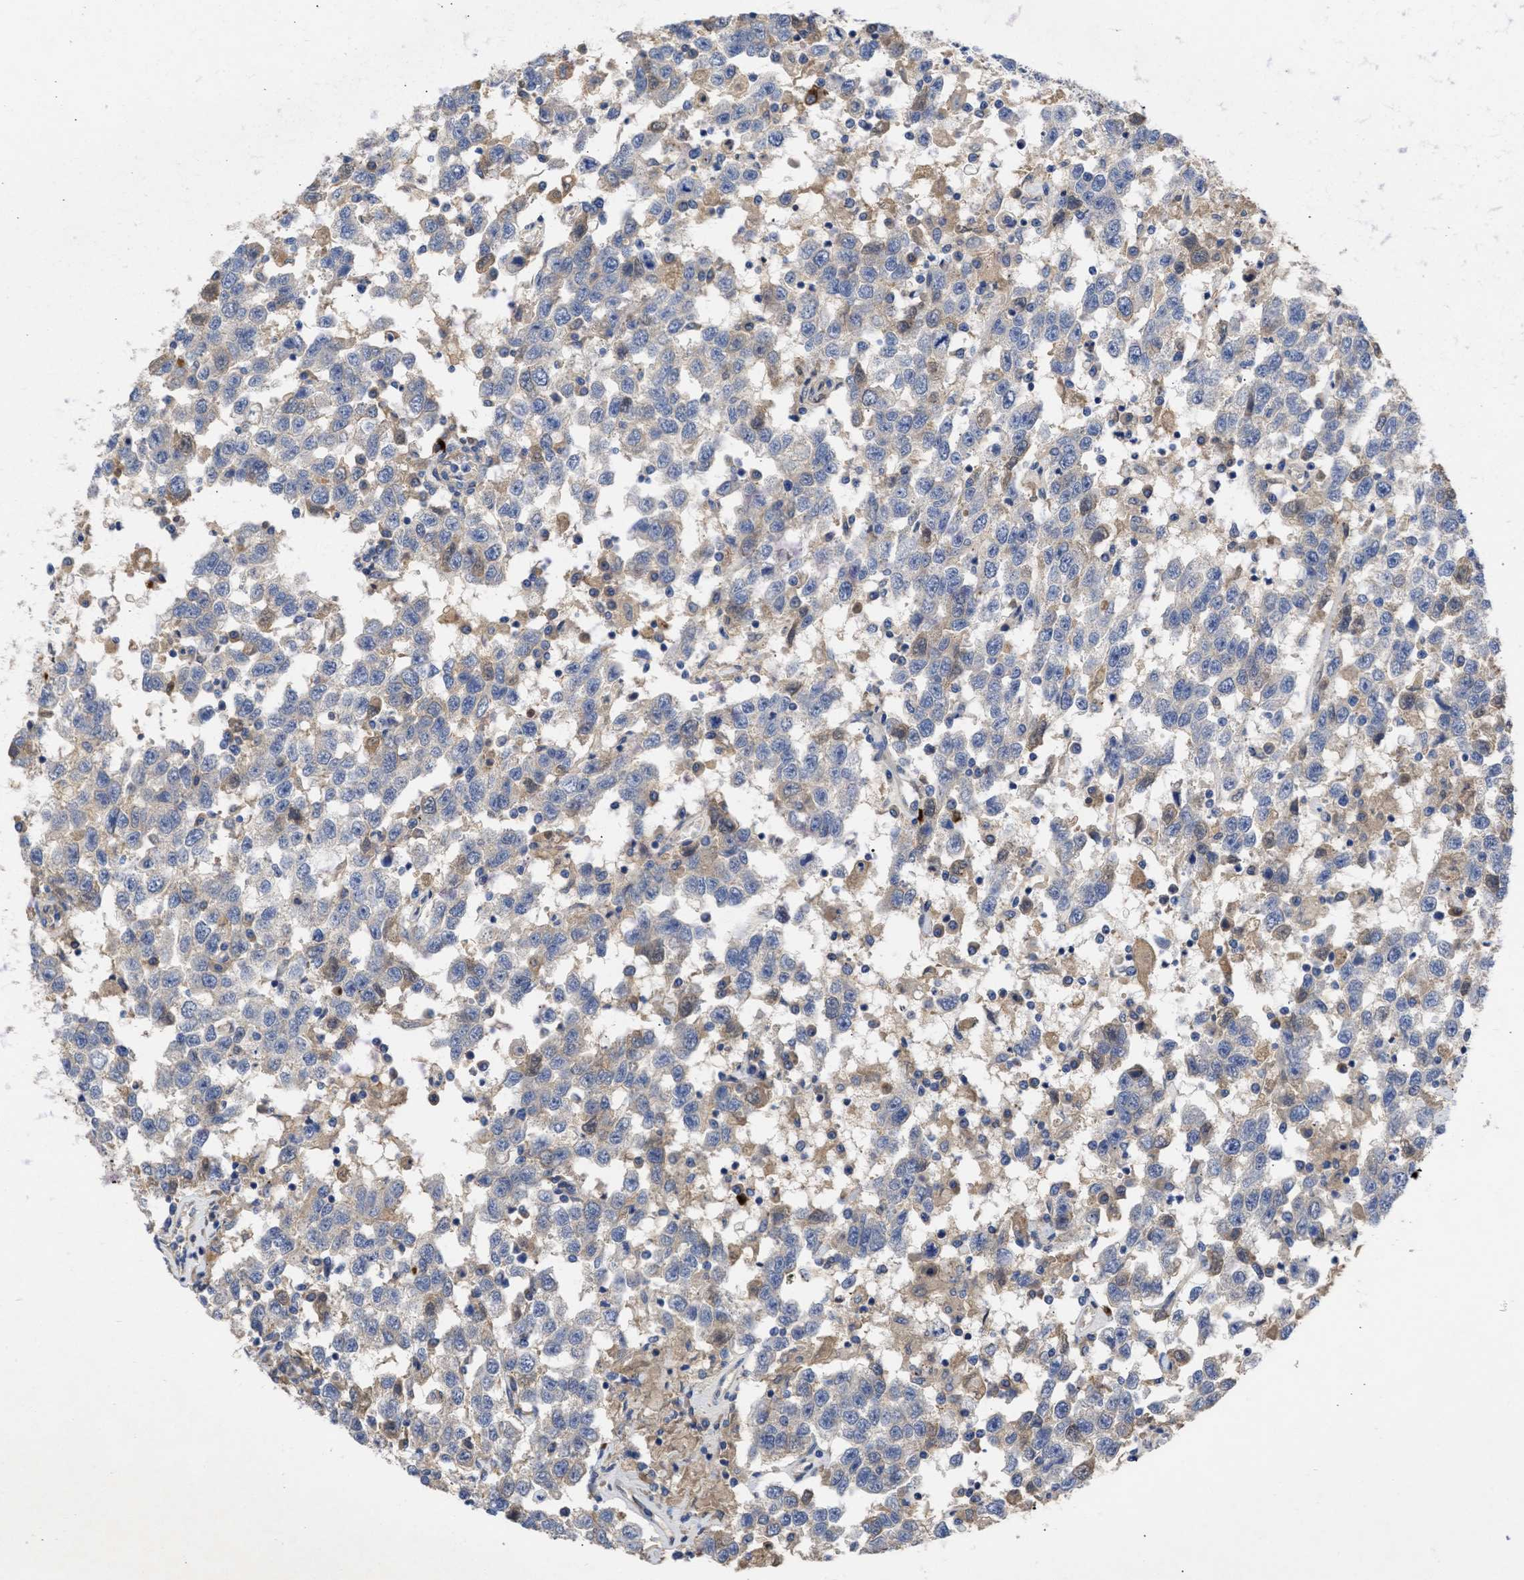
{"staining": {"intensity": "weak", "quantity": "25%-75%", "location": "cytoplasmic/membranous"}, "tissue": "testis cancer", "cell_type": "Tumor cells", "image_type": "cancer", "snomed": [{"axis": "morphology", "description": "Seminoma, NOS"}, {"axis": "topography", "description": "Testis"}], "caption": "The immunohistochemical stain highlights weak cytoplasmic/membranous expression in tumor cells of testis cancer tissue. (DAB (3,3'-diaminobenzidine) IHC with brightfield microscopy, high magnification).", "gene": "ARHGEF4", "patient": {"sex": "male", "age": 41}}